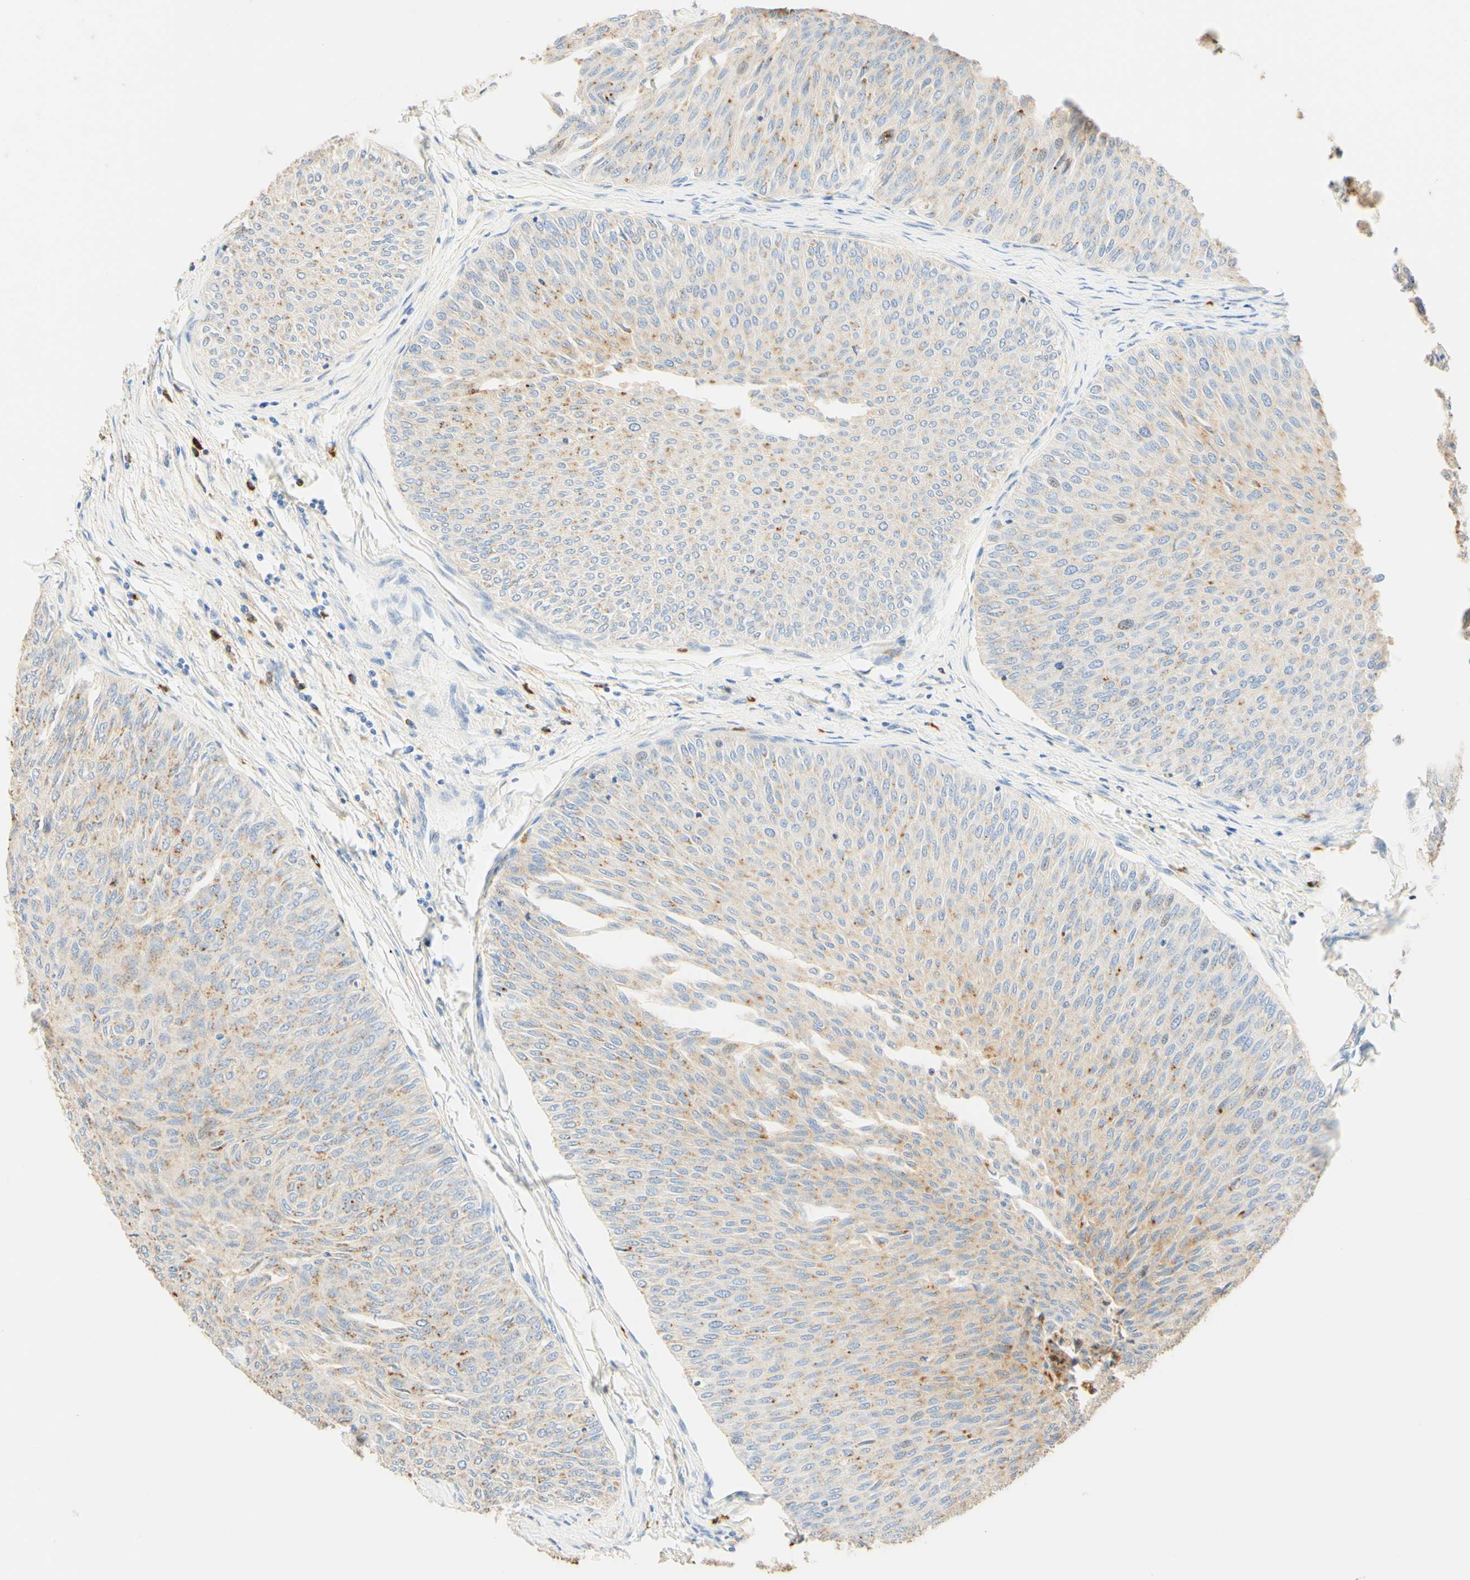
{"staining": {"intensity": "moderate", "quantity": "<25%", "location": "cytoplasmic/membranous"}, "tissue": "urothelial cancer", "cell_type": "Tumor cells", "image_type": "cancer", "snomed": [{"axis": "morphology", "description": "Urothelial carcinoma, Low grade"}, {"axis": "topography", "description": "Urinary bladder"}], "caption": "High-magnification brightfield microscopy of urothelial carcinoma (low-grade) stained with DAB (3,3'-diaminobenzidine) (brown) and counterstained with hematoxylin (blue). tumor cells exhibit moderate cytoplasmic/membranous positivity is seen in approximately<25% of cells. (DAB IHC with brightfield microscopy, high magnification).", "gene": "CD63", "patient": {"sex": "male", "age": 78}}